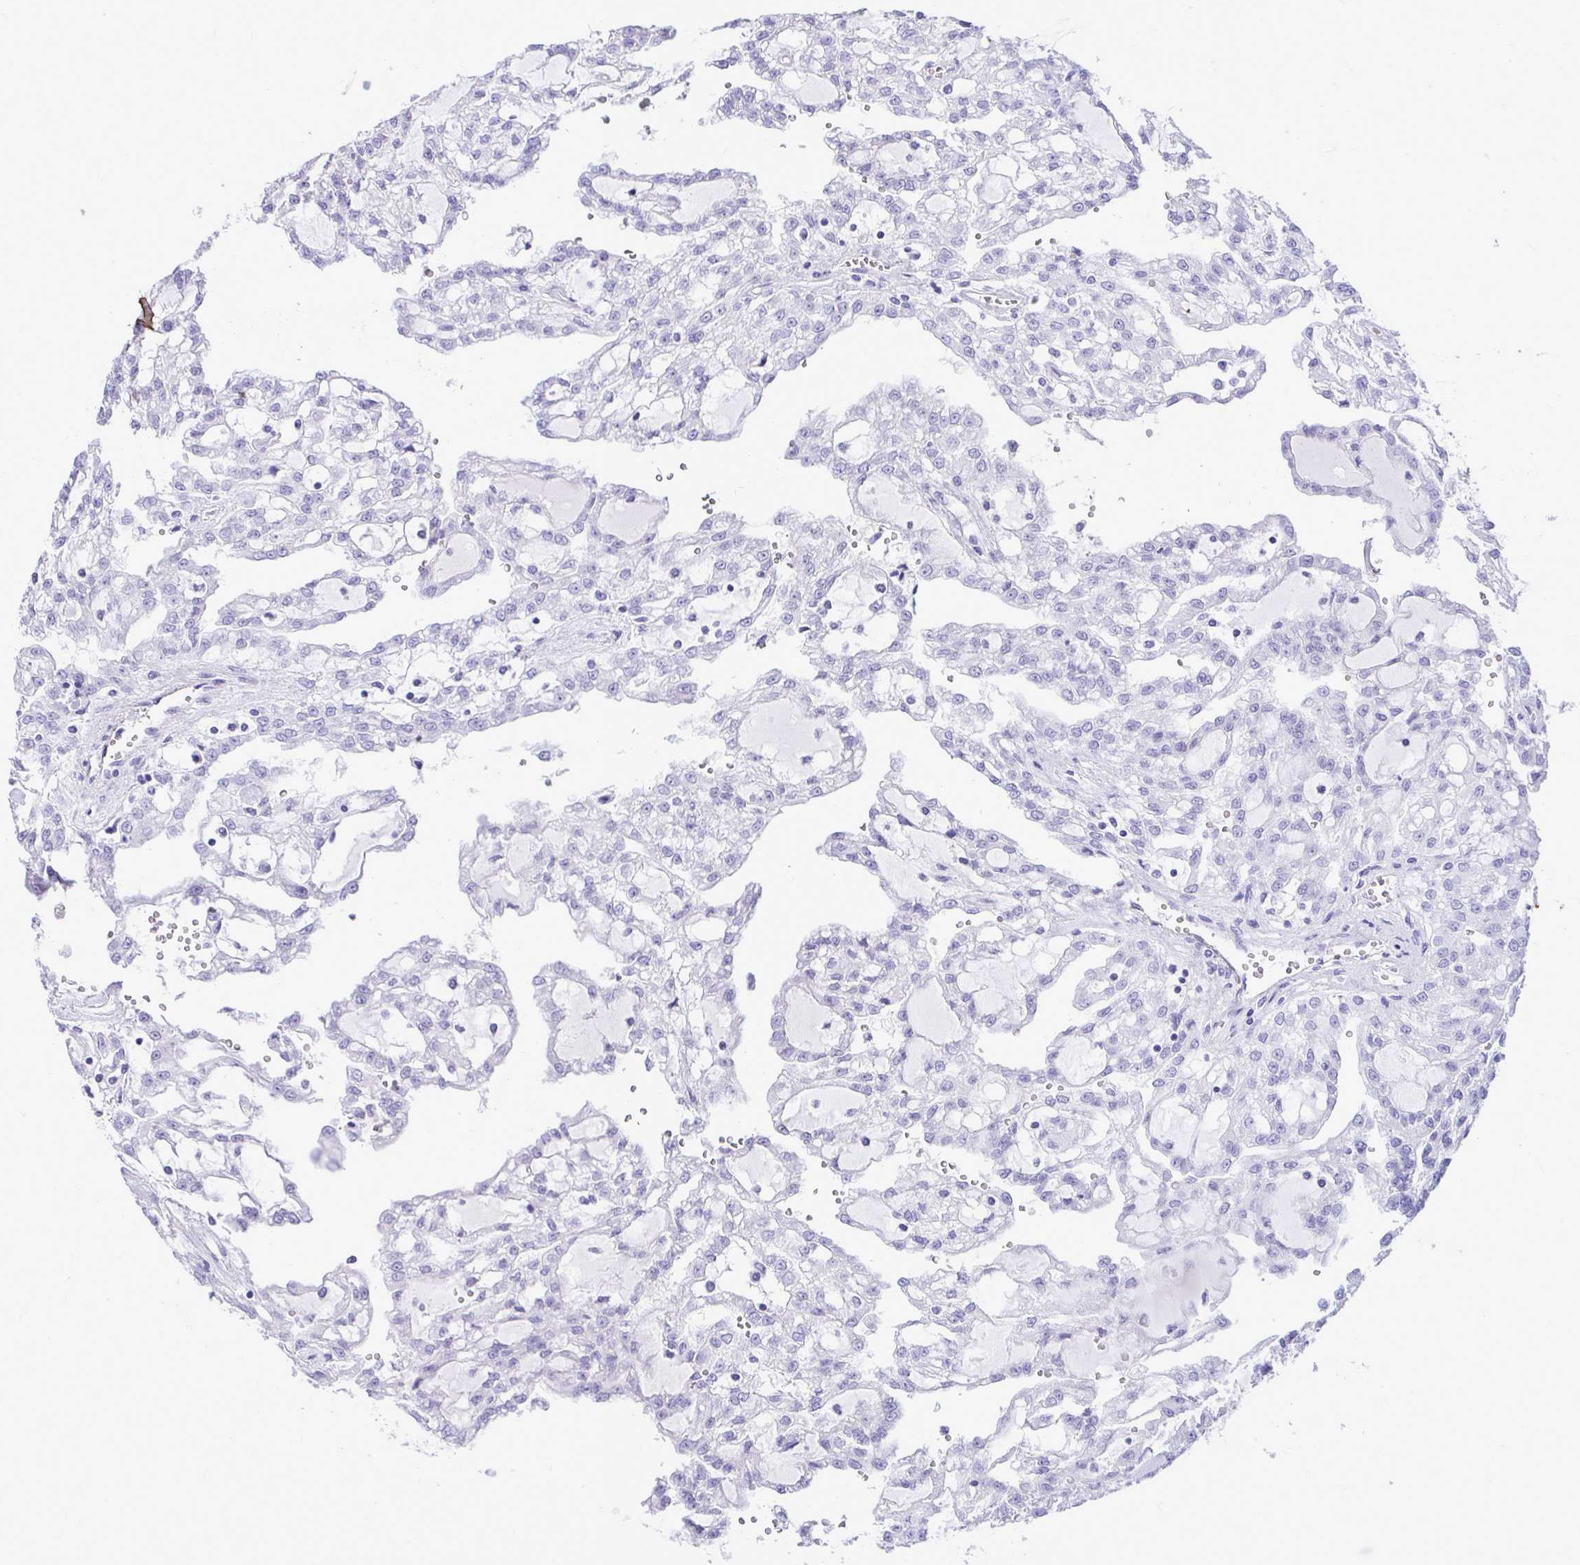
{"staining": {"intensity": "negative", "quantity": "none", "location": "none"}, "tissue": "renal cancer", "cell_type": "Tumor cells", "image_type": "cancer", "snomed": [{"axis": "morphology", "description": "Adenocarcinoma, NOS"}, {"axis": "topography", "description": "Kidney"}], "caption": "Immunohistochemistry of renal adenocarcinoma demonstrates no staining in tumor cells. (DAB immunohistochemistry, high magnification).", "gene": "ANKDD1B", "patient": {"sex": "male", "age": 63}}